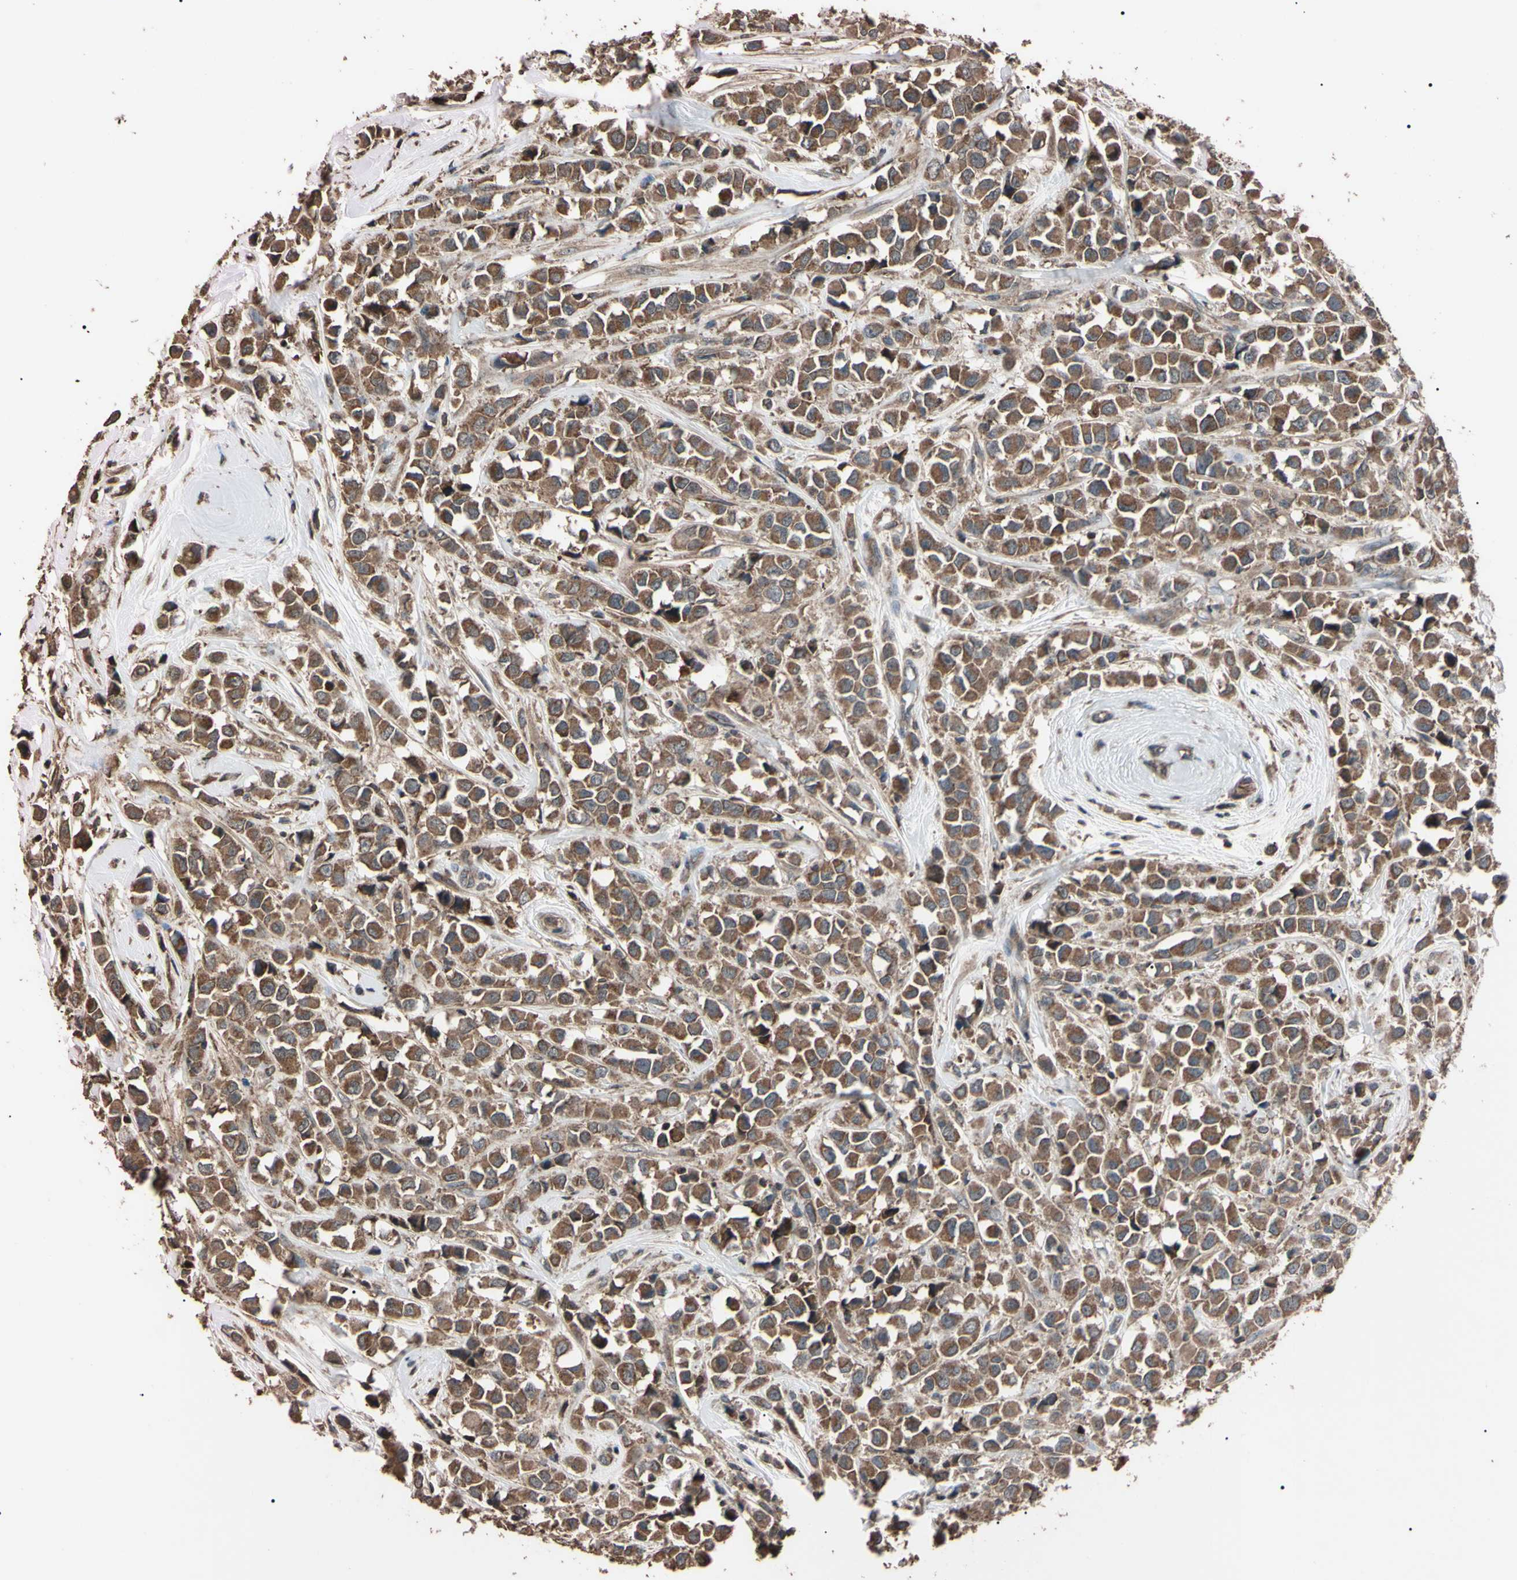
{"staining": {"intensity": "moderate", "quantity": ">75%", "location": "cytoplasmic/membranous"}, "tissue": "breast cancer", "cell_type": "Tumor cells", "image_type": "cancer", "snomed": [{"axis": "morphology", "description": "Duct carcinoma"}, {"axis": "topography", "description": "Breast"}], "caption": "Protein staining of breast infiltrating ductal carcinoma tissue exhibits moderate cytoplasmic/membranous expression in approximately >75% of tumor cells. Using DAB (brown) and hematoxylin (blue) stains, captured at high magnification using brightfield microscopy.", "gene": "TNFRSF1A", "patient": {"sex": "female", "age": 61}}